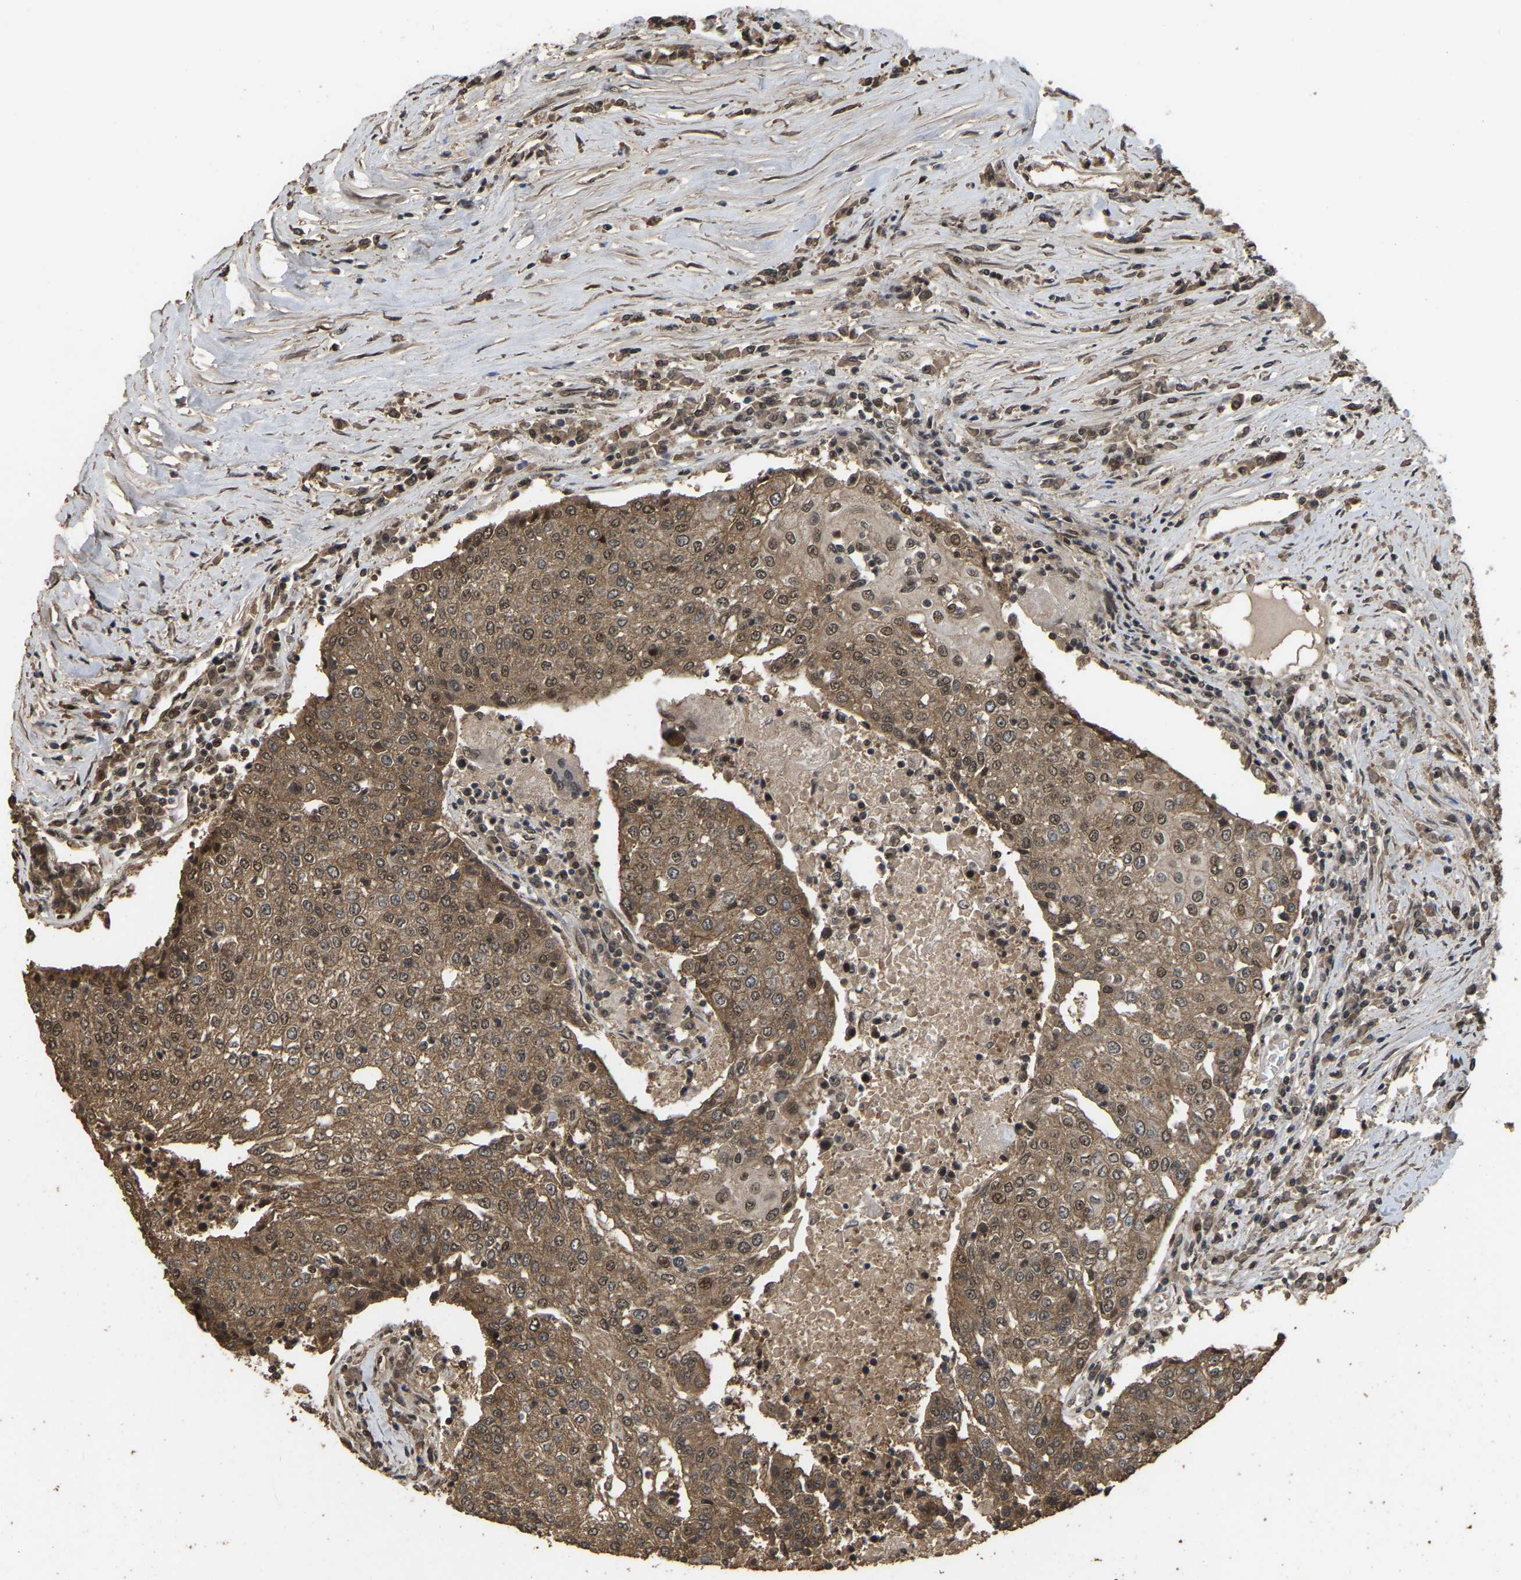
{"staining": {"intensity": "moderate", "quantity": ">75%", "location": "cytoplasmic/membranous,nuclear"}, "tissue": "urothelial cancer", "cell_type": "Tumor cells", "image_type": "cancer", "snomed": [{"axis": "morphology", "description": "Urothelial carcinoma, High grade"}, {"axis": "topography", "description": "Urinary bladder"}], "caption": "Urothelial carcinoma (high-grade) was stained to show a protein in brown. There is medium levels of moderate cytoplasmic/membranous and nuclear expression in approximately >75% of tumor cells. (DAB (3,3'-diaminobenzidine) IHC with brightfield microscopy, high magnification).", "gene": "ARHGAP23", "patient": {"sex": "female", "age": 85}}